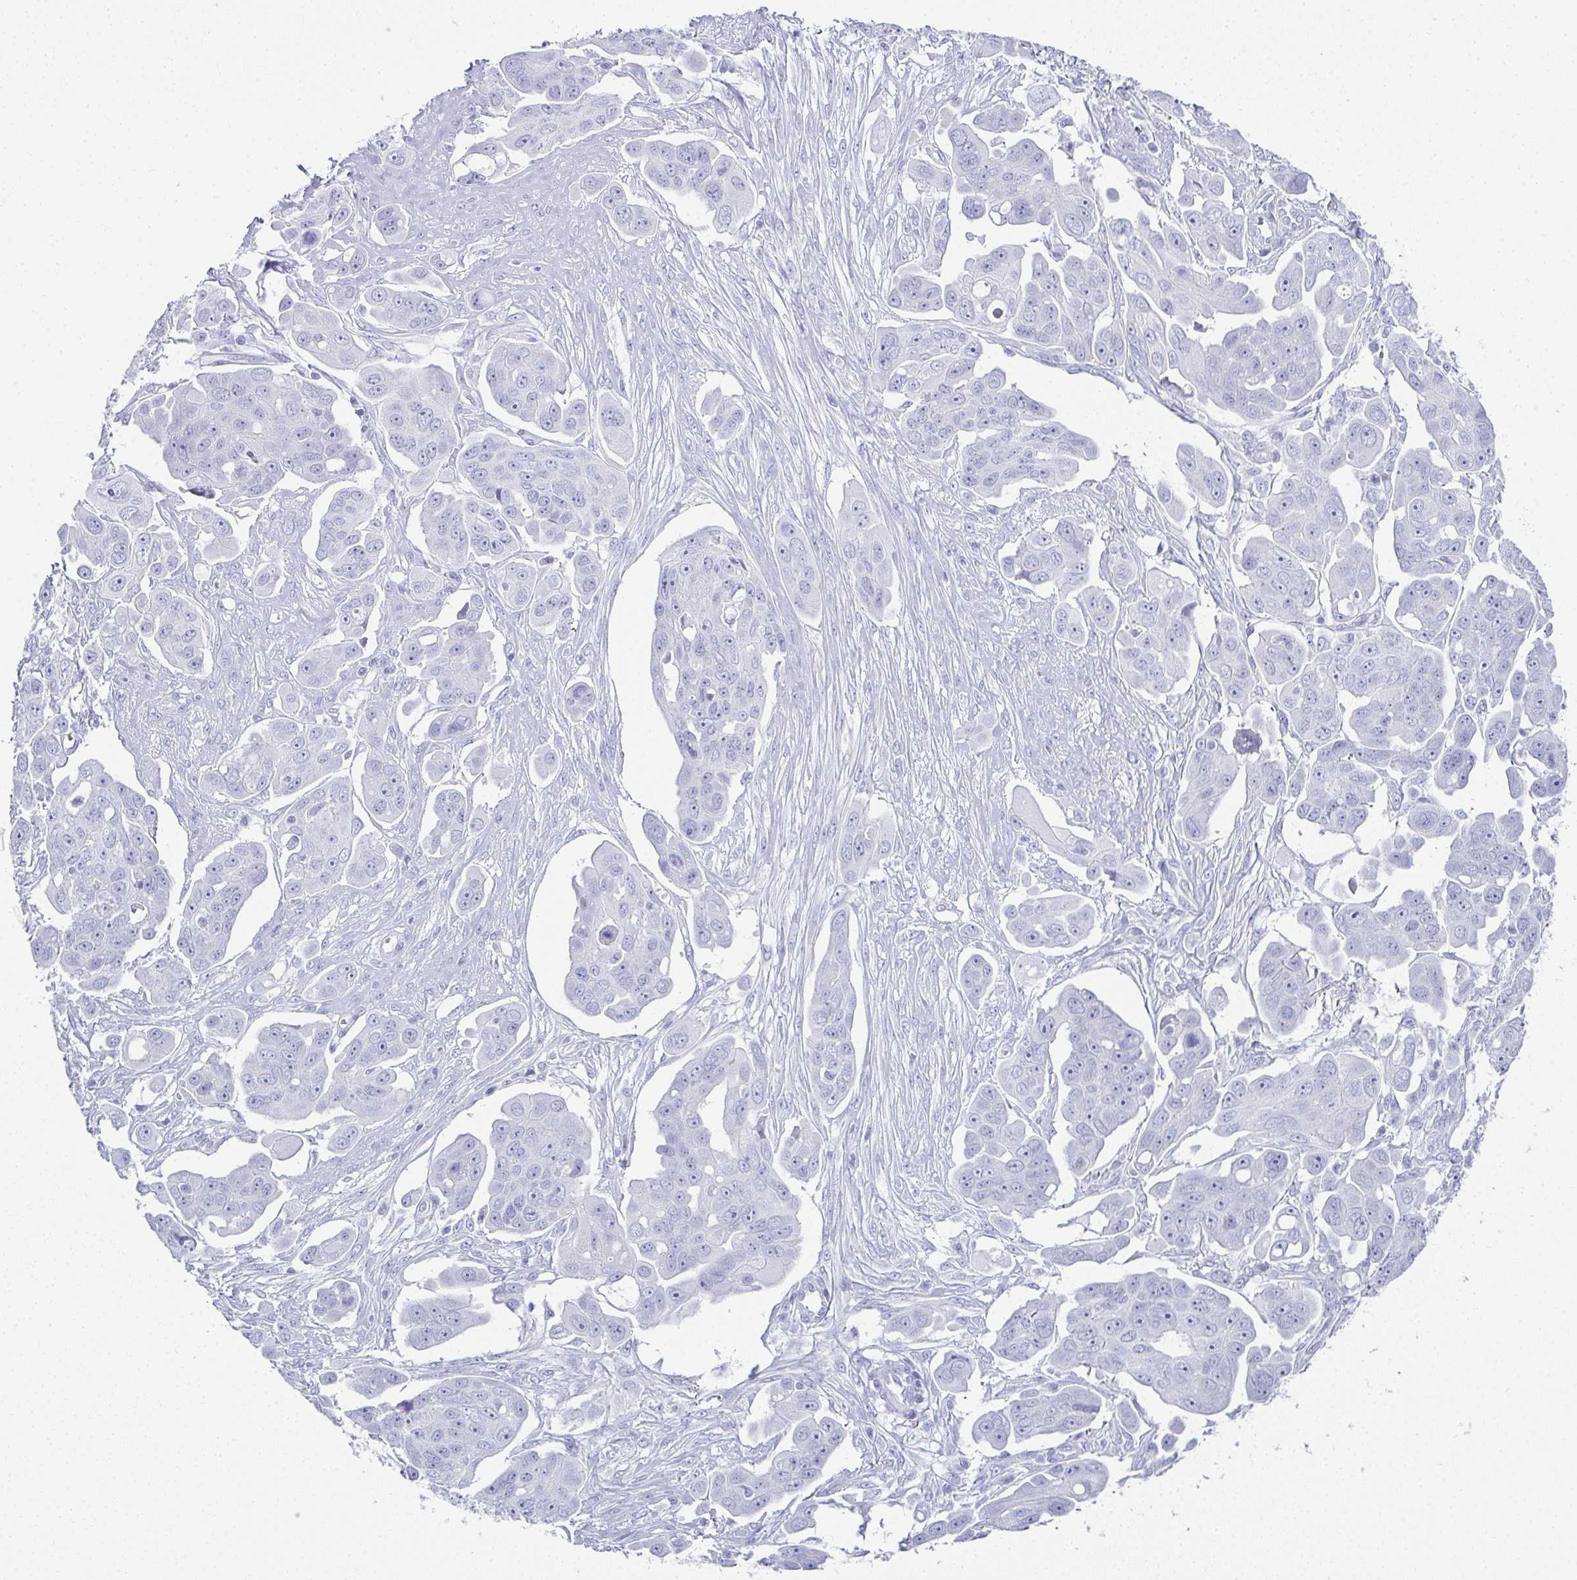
{"staining": {"intensity": "negative", "quantity": "none", "location": "none"}, "tissue": "ovarian cancer", "cell_type": "Tumor cells", "image_type": "cancer", "snomed": [{"axis": "morphology", "description": "Carcinoma, endometroid"}, {"axis": "topography", "description": "Ovary"}], "caption": "This is a photomicrograph of immunohistochemistry staining of endometroid carcinoma (ovarian), which shows no staining in tumor cells.", "gene": "SYCP1", "patient": {"sex": "female", "age": 70}}